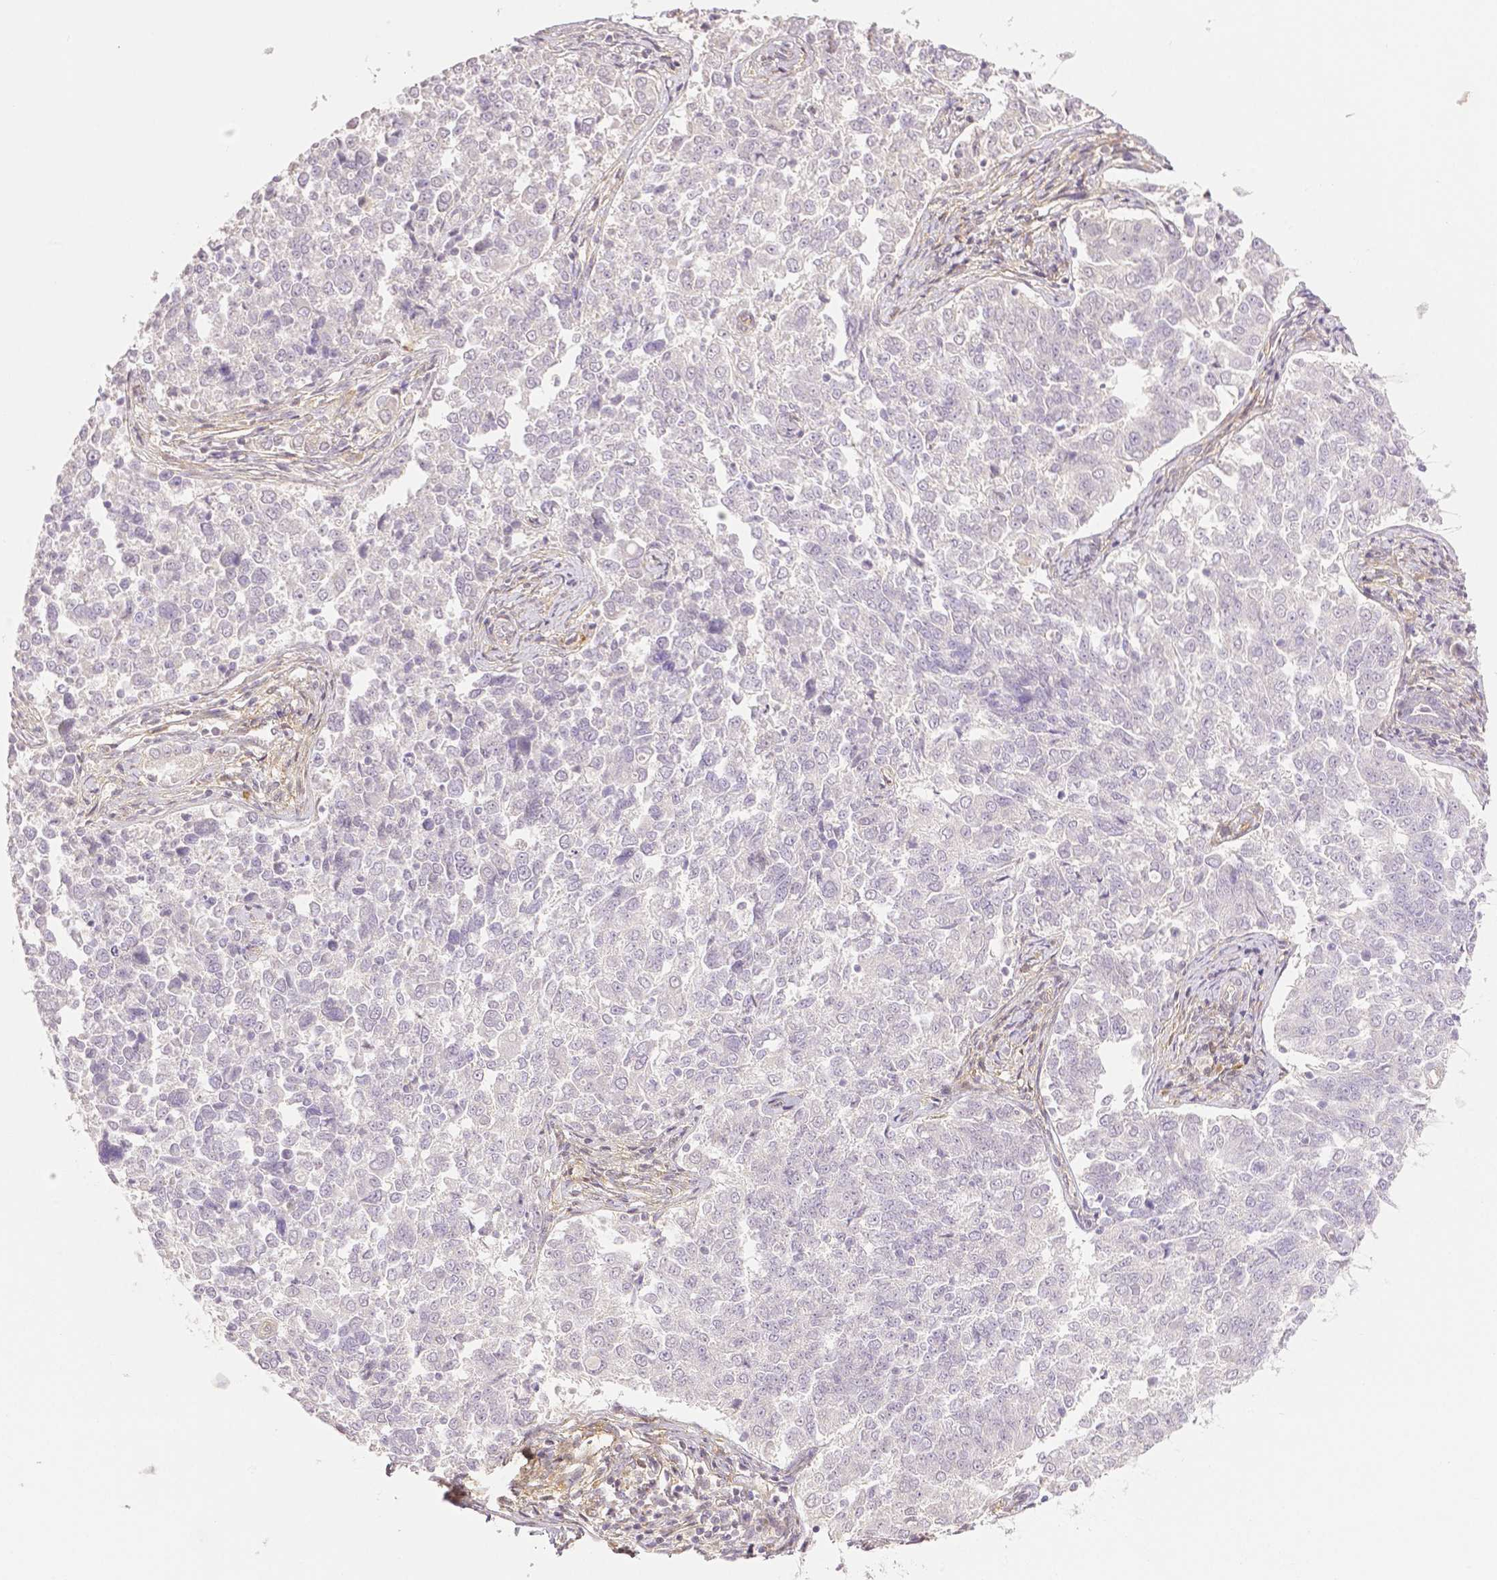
{"staining": {"intensity": "negative", "quantity": "none", "location": "none"}, "tissue": "endometrial cancer", "cell_type": "Tumor cells", "image_type": "cancer", "snomed": [{"axis": "morphology", "description": "Adenocarcinoma, NOS"}, {"axis": "topography", "description": "Endometrium"}], "caption": "There is no significant expression in tumor cells of endometrial adenocarcinoma. The staining was performed using DAB to visualize the protein expression in brown, while the nuclei were stained in blue with hematoxylin (Magnification: 20x).", "gene": "THY1", "patient": {"sex": "female", "age": 43}}